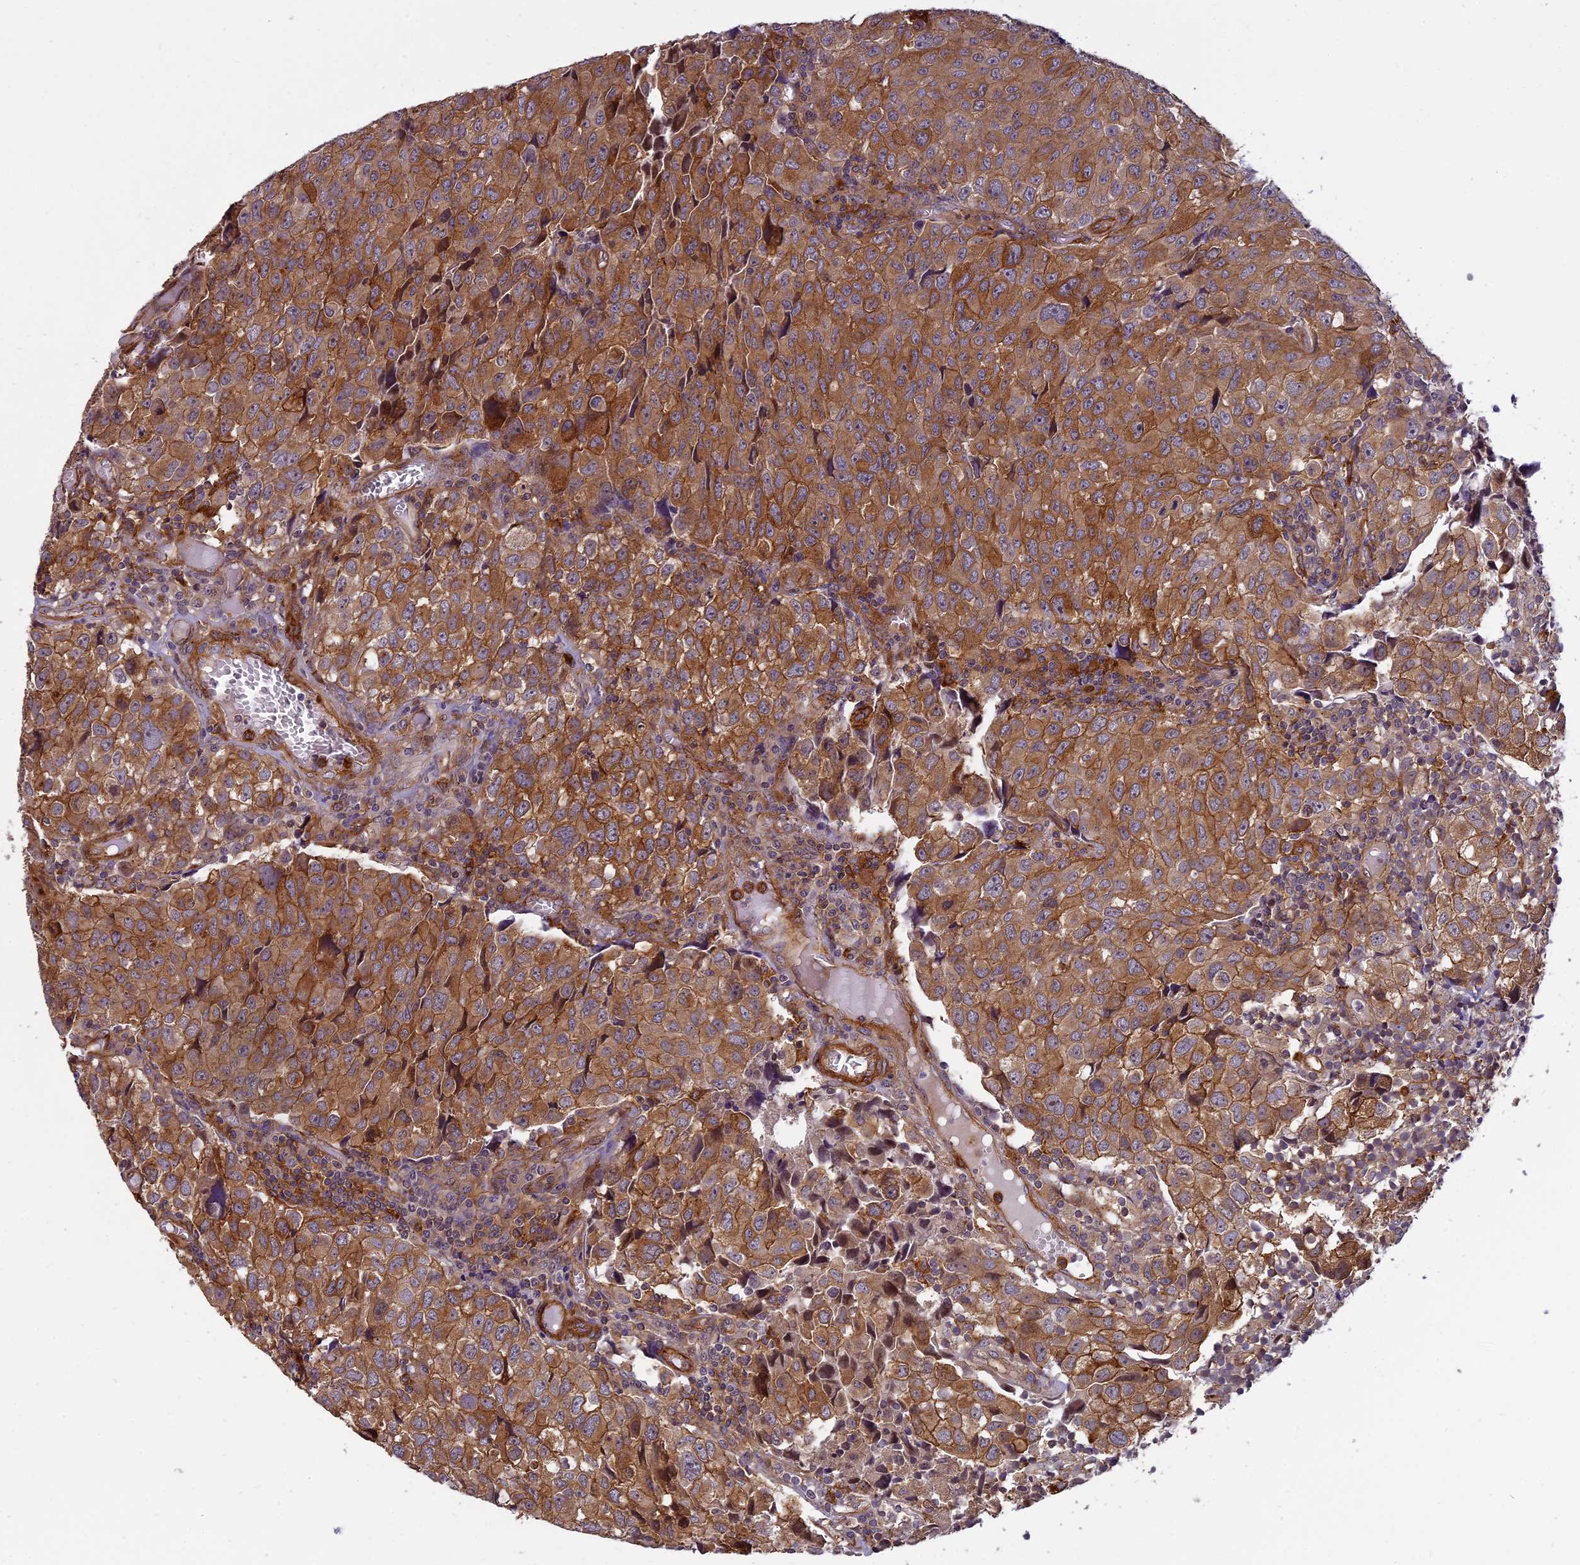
{"staining": {"intensity": "moderate", "quantity": ">75%", "location": "cytoplasmic/membranous"}, "tissue": "urothelial cancer", "cell_type": "Tumor cells", "image_type": "cancer", "snomed": [{"axis": "morphology", "description": "Urothelial carcinoma, High grade"}, {"axis": "topography", "description": "Urinary bladder"}], "caption": "Tumor cells display medium levels of moderate cytoplasmic/membranous positivity in approximately >75% of cells in human urothelial cancer.", "gene": "EHBP1L1", "patient": {"sex": "female", "age": 75}}